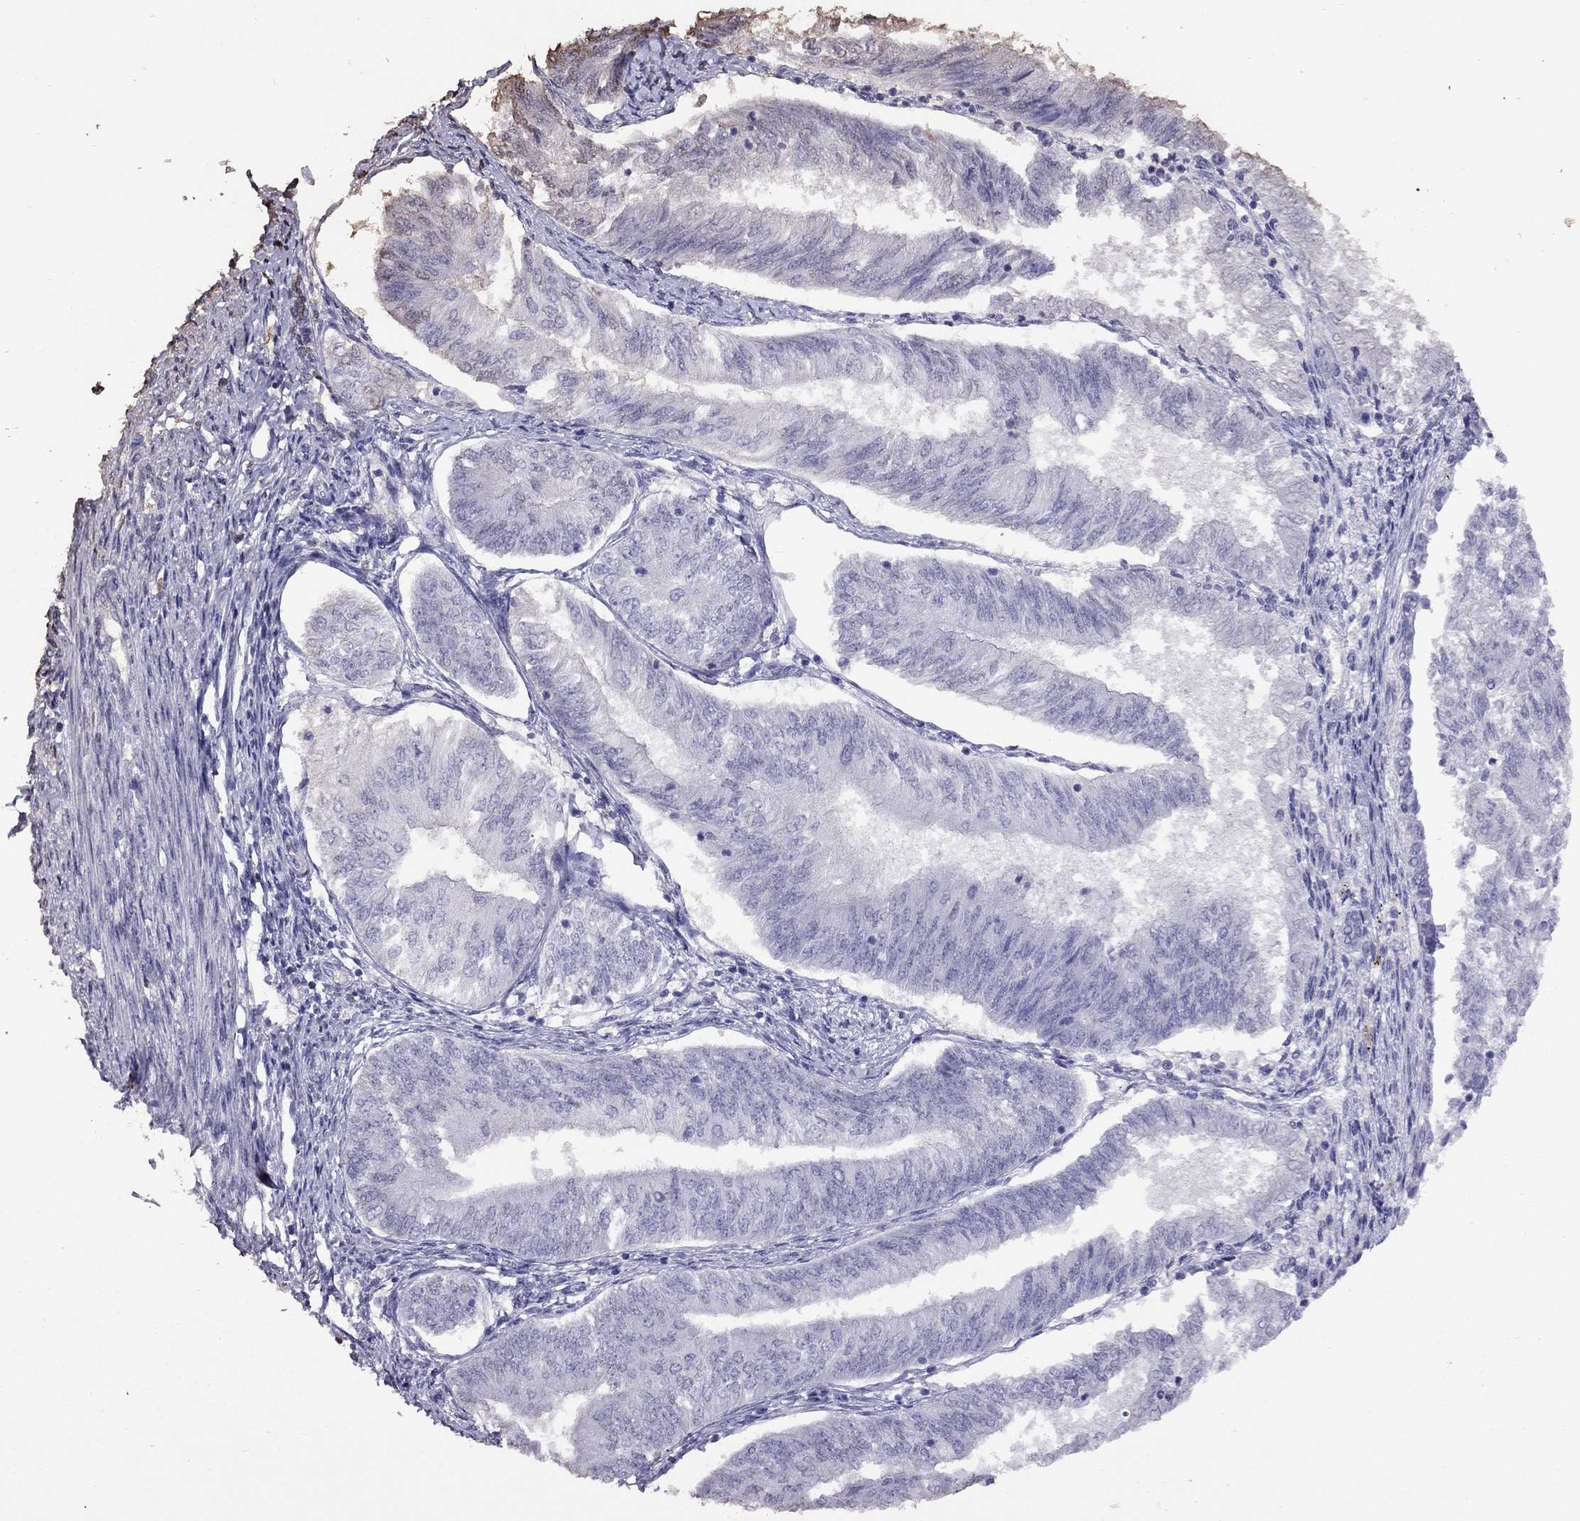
{"staining": {"intensity": "negative", "quantity": "none", "location": "none"}, "tissue": "endometrial cancer", "cell_type": "Tumor cells", "image_type": "cancer", "snomed": [{"axis": "morphology", "description": "Adenocarcinoma, NOS"}, {"axis": "topography", "description": "Endometrium"}], "caption": "Immunohistochemistry (IHC) image of neoplastic tissue: adenocarcinoma (endometrial) stained with DAB (3,3'-diaminobenzidine) displays no significant protein expression in tumor cells. The staining is performed using DAB brown chromogen with nuclei counter-stained in using hematoxylin.", "gene": "SUN3", "patient": {"sex": "female", "age": 58}}